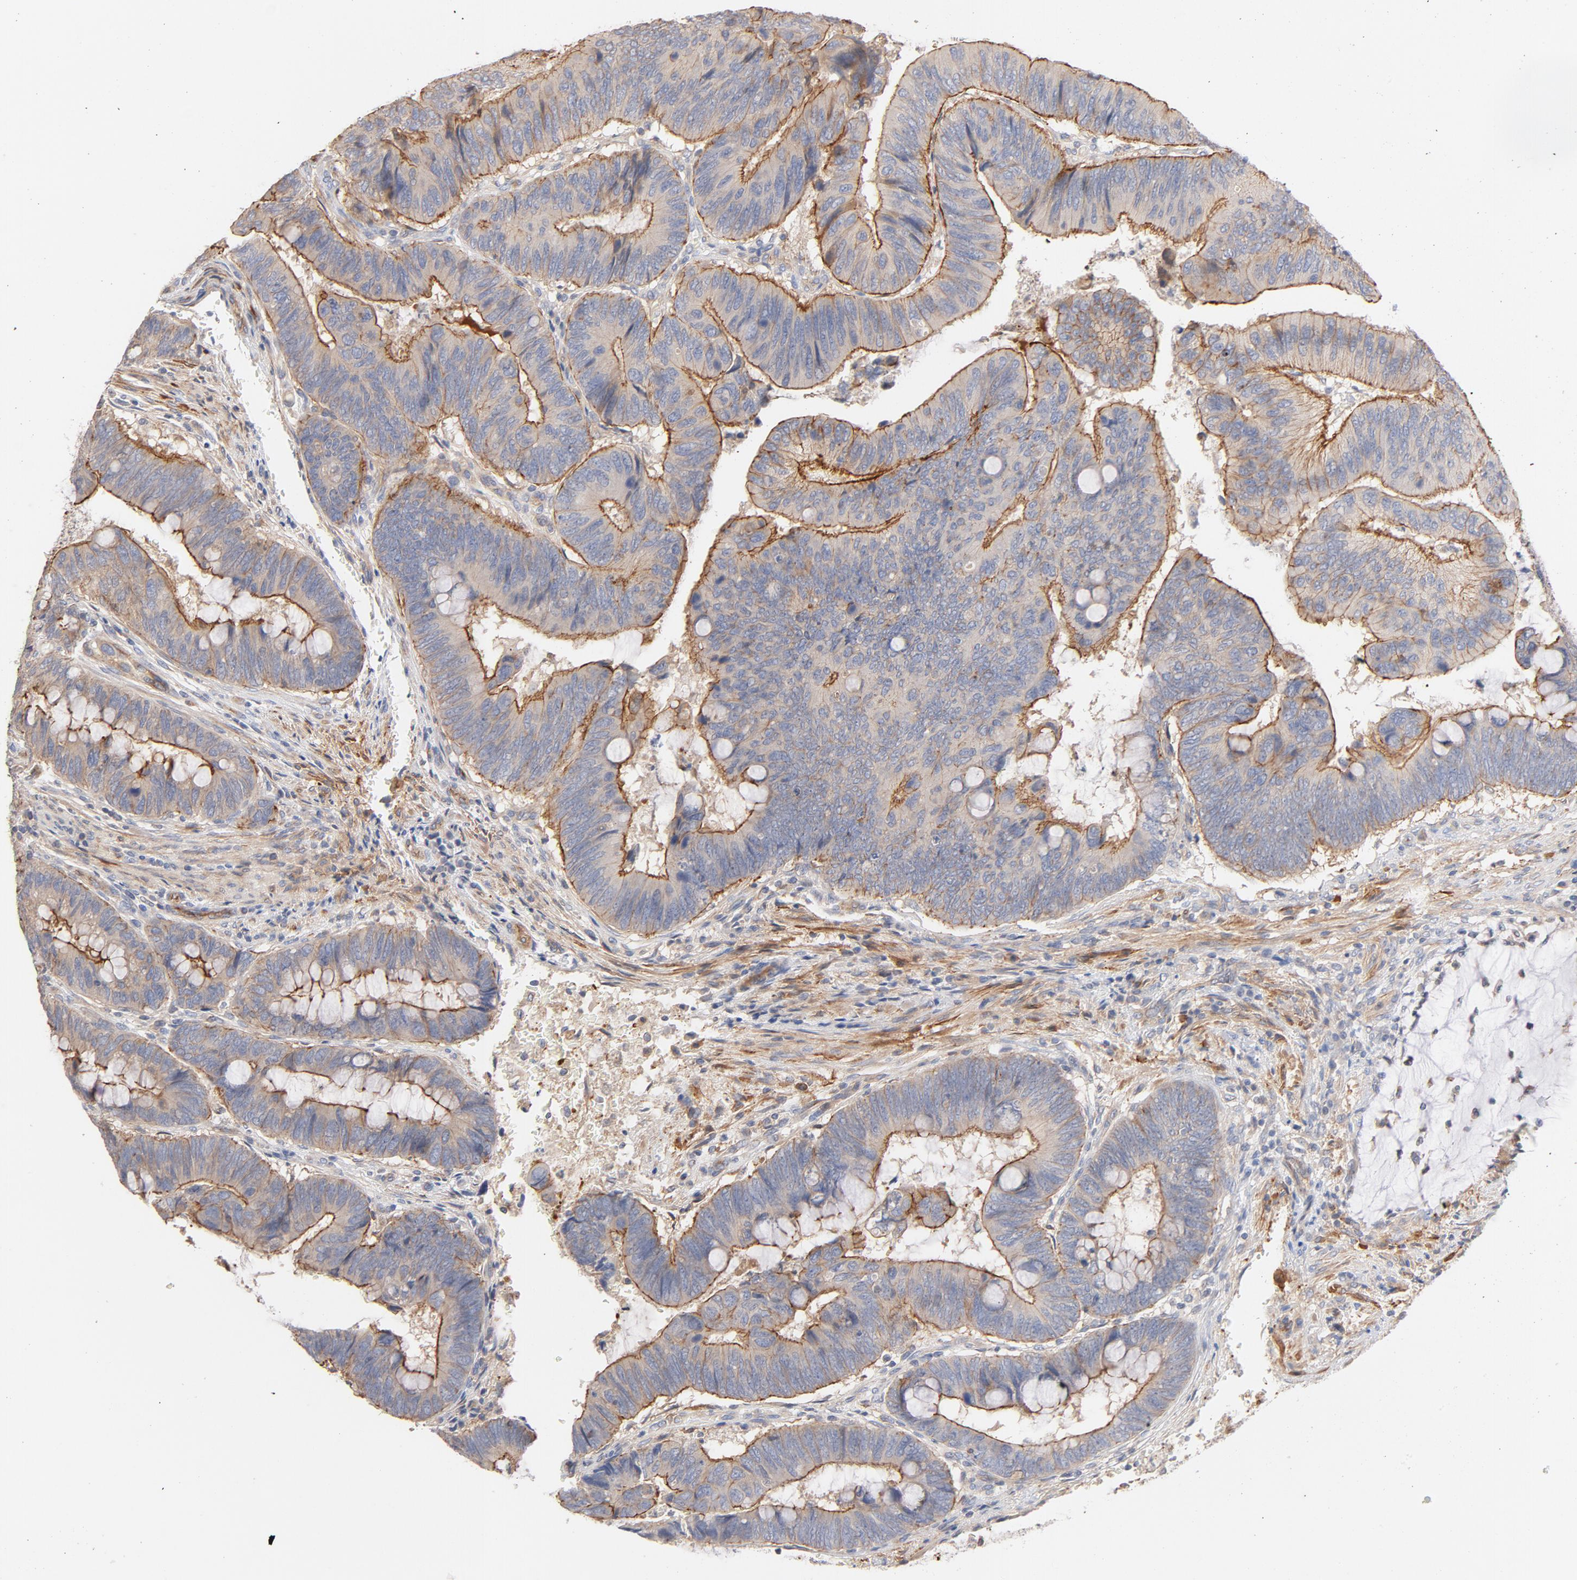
{"staining": {"intensity": "strong", "quantity": ">75%", "location": "cytoplasmic/membranous"}, "tissue": "colorectal cancer", "cell_type": "Tumor cells", "image_type": "cancer", "snomed": [{"axis": "morphology", "description": "Normal tissue, NOS"}, {"axis": "morphology", "description": "Adenocarcinoma, NOS"}, {"axis": "topography", "description": "Rectum"}], "caption": "Protein expression analysis of human adenocarcinoma (colorectal) reveals strong cytoplasmic/membranous staining in about >75% of tumor cells.", "gene": "STRN3", "patient": {"sex": "male", "age": 92}}